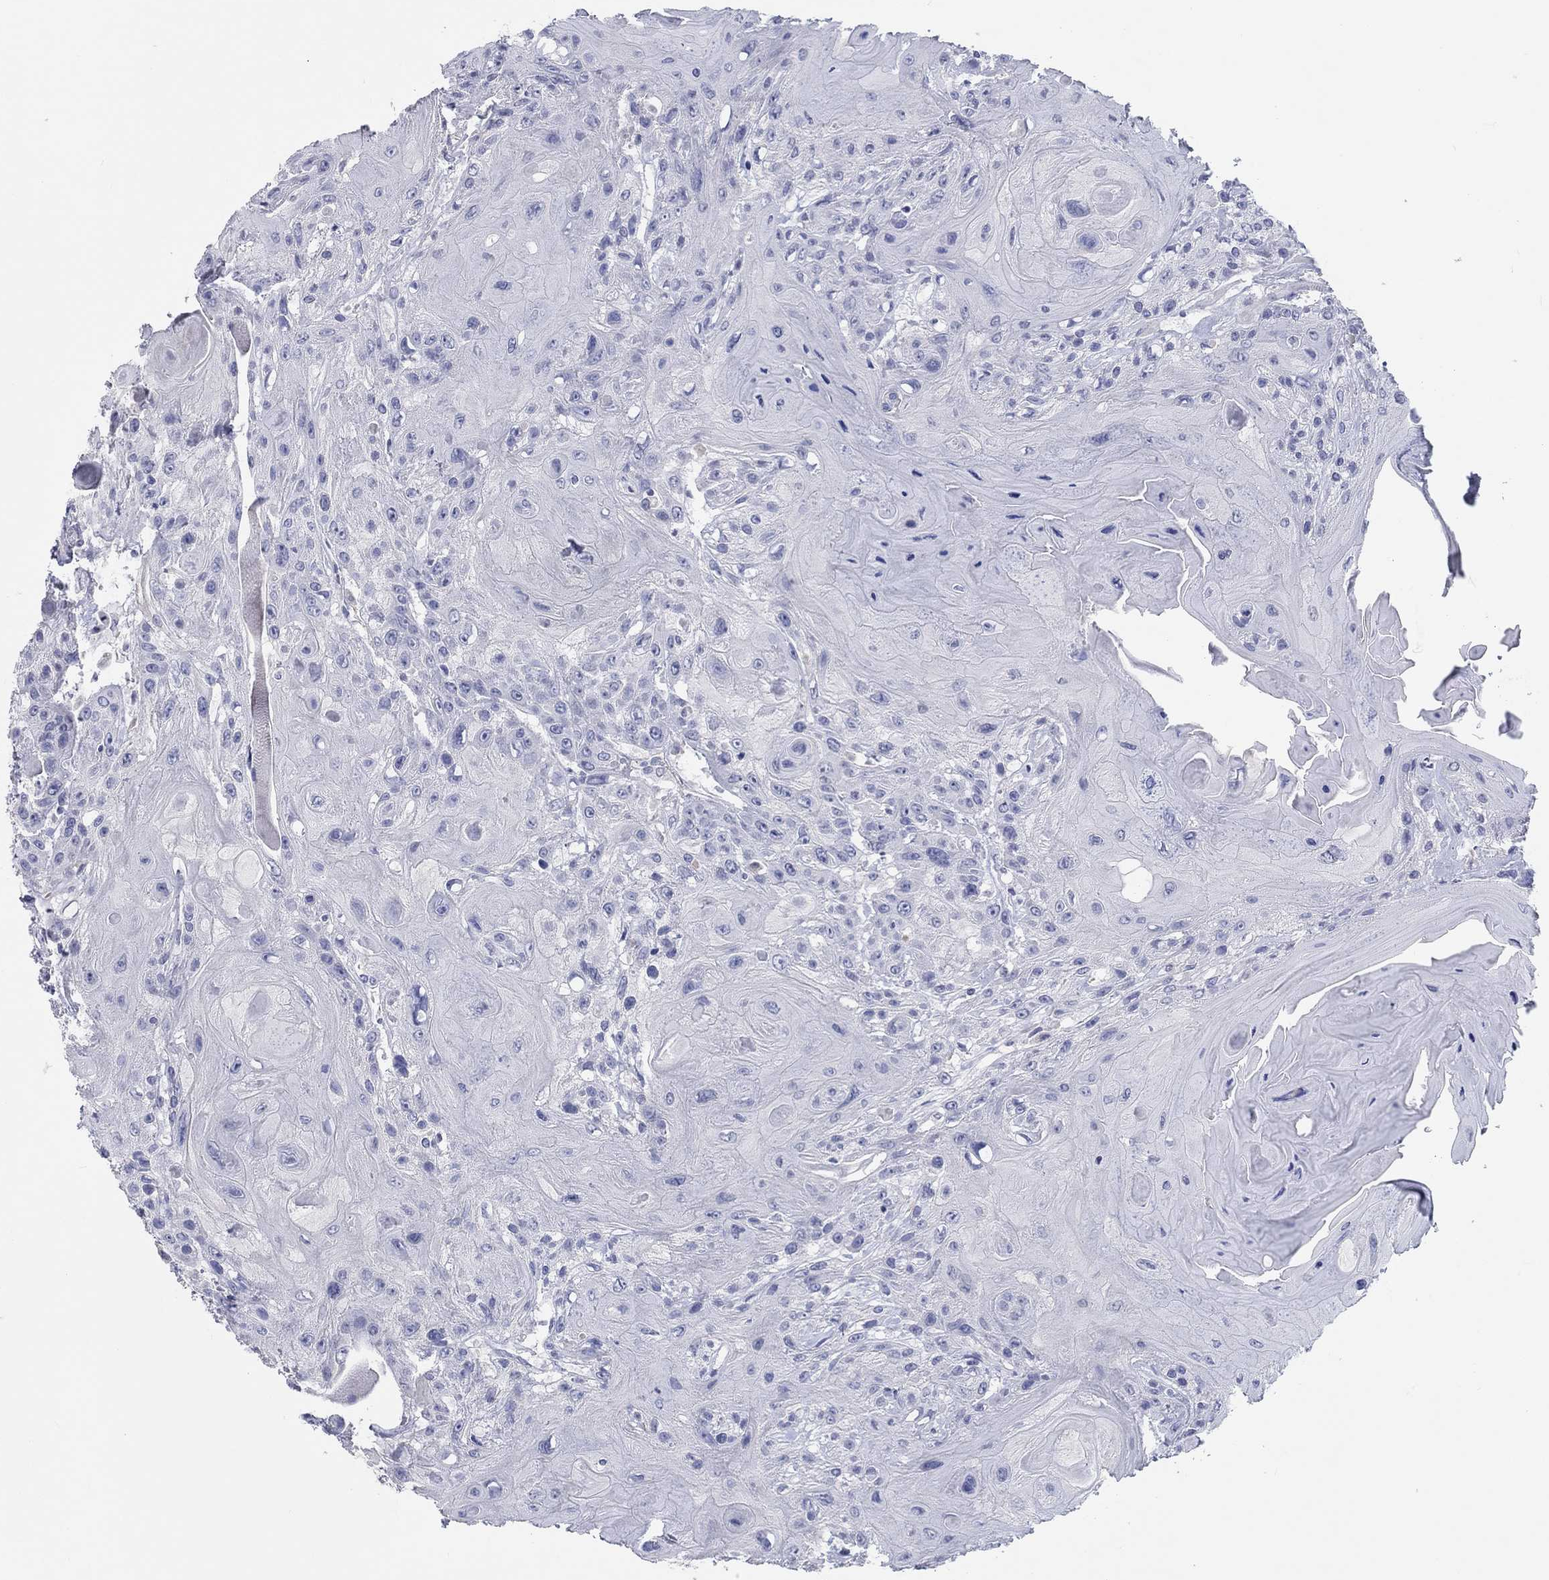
{"staining": {"intensity": "negative", "quantity": "none", "location": "none"}, "tissue": "head and neck cancer", "cell_type": "Tumor cells", "image_type": "cancer", "snomed": [{"axis": "morphology", "description": "Squamous cell carcinoma, NOS"}, {"axis": "topography", "description": "Head-Neck"}], "caption": "High power microscopy image of an immunohistochemistry micrograph of head and neck squamous cell carcinoma, revealing no significant staining in tumor cells.", "gene": "LRRC4C", "patient": {"sex": "female", "age": 59}}